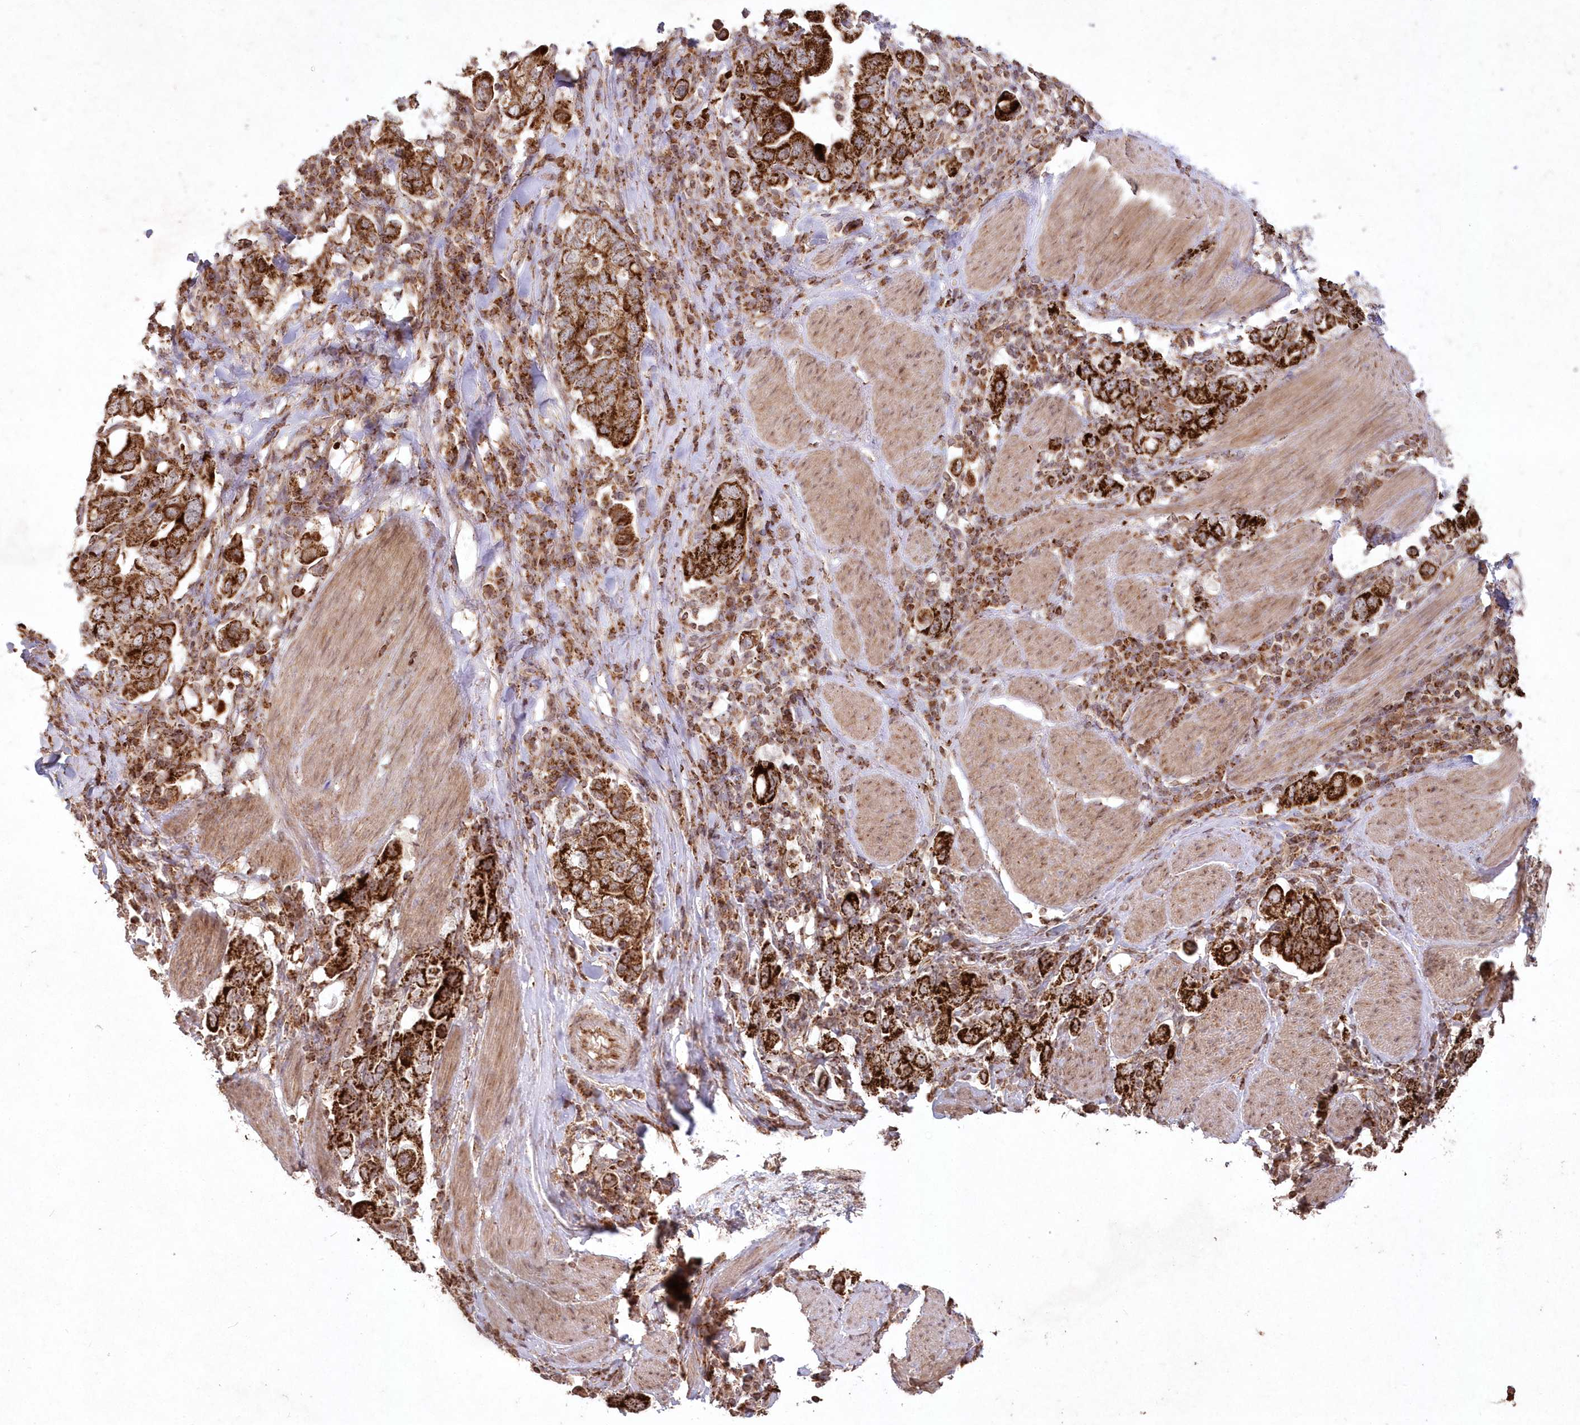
{"staining": {"intensity": "strong", "quantity": ">75%", "location": "cytoplasmic/membranous"}, "tissue": "stomach cancer", "cell_type": "Tumor cells", "image_type": "cancer", "snomed": [{"axis": "morphology", "description": "Adenocarcinoma, NOS"}, {"axis": "topography", "description": "Stomach, upper"}], "caption": "Immunohistochemistry (IHC) histopathology image of human stomach cancer stained for a protein (brown), which displays high levels of strong cytoplasmic/membranous positivity in approximately >75% of tumor cells.", "gene": "LRPPRC", "patient": {"sex": "male", "age": 62}}